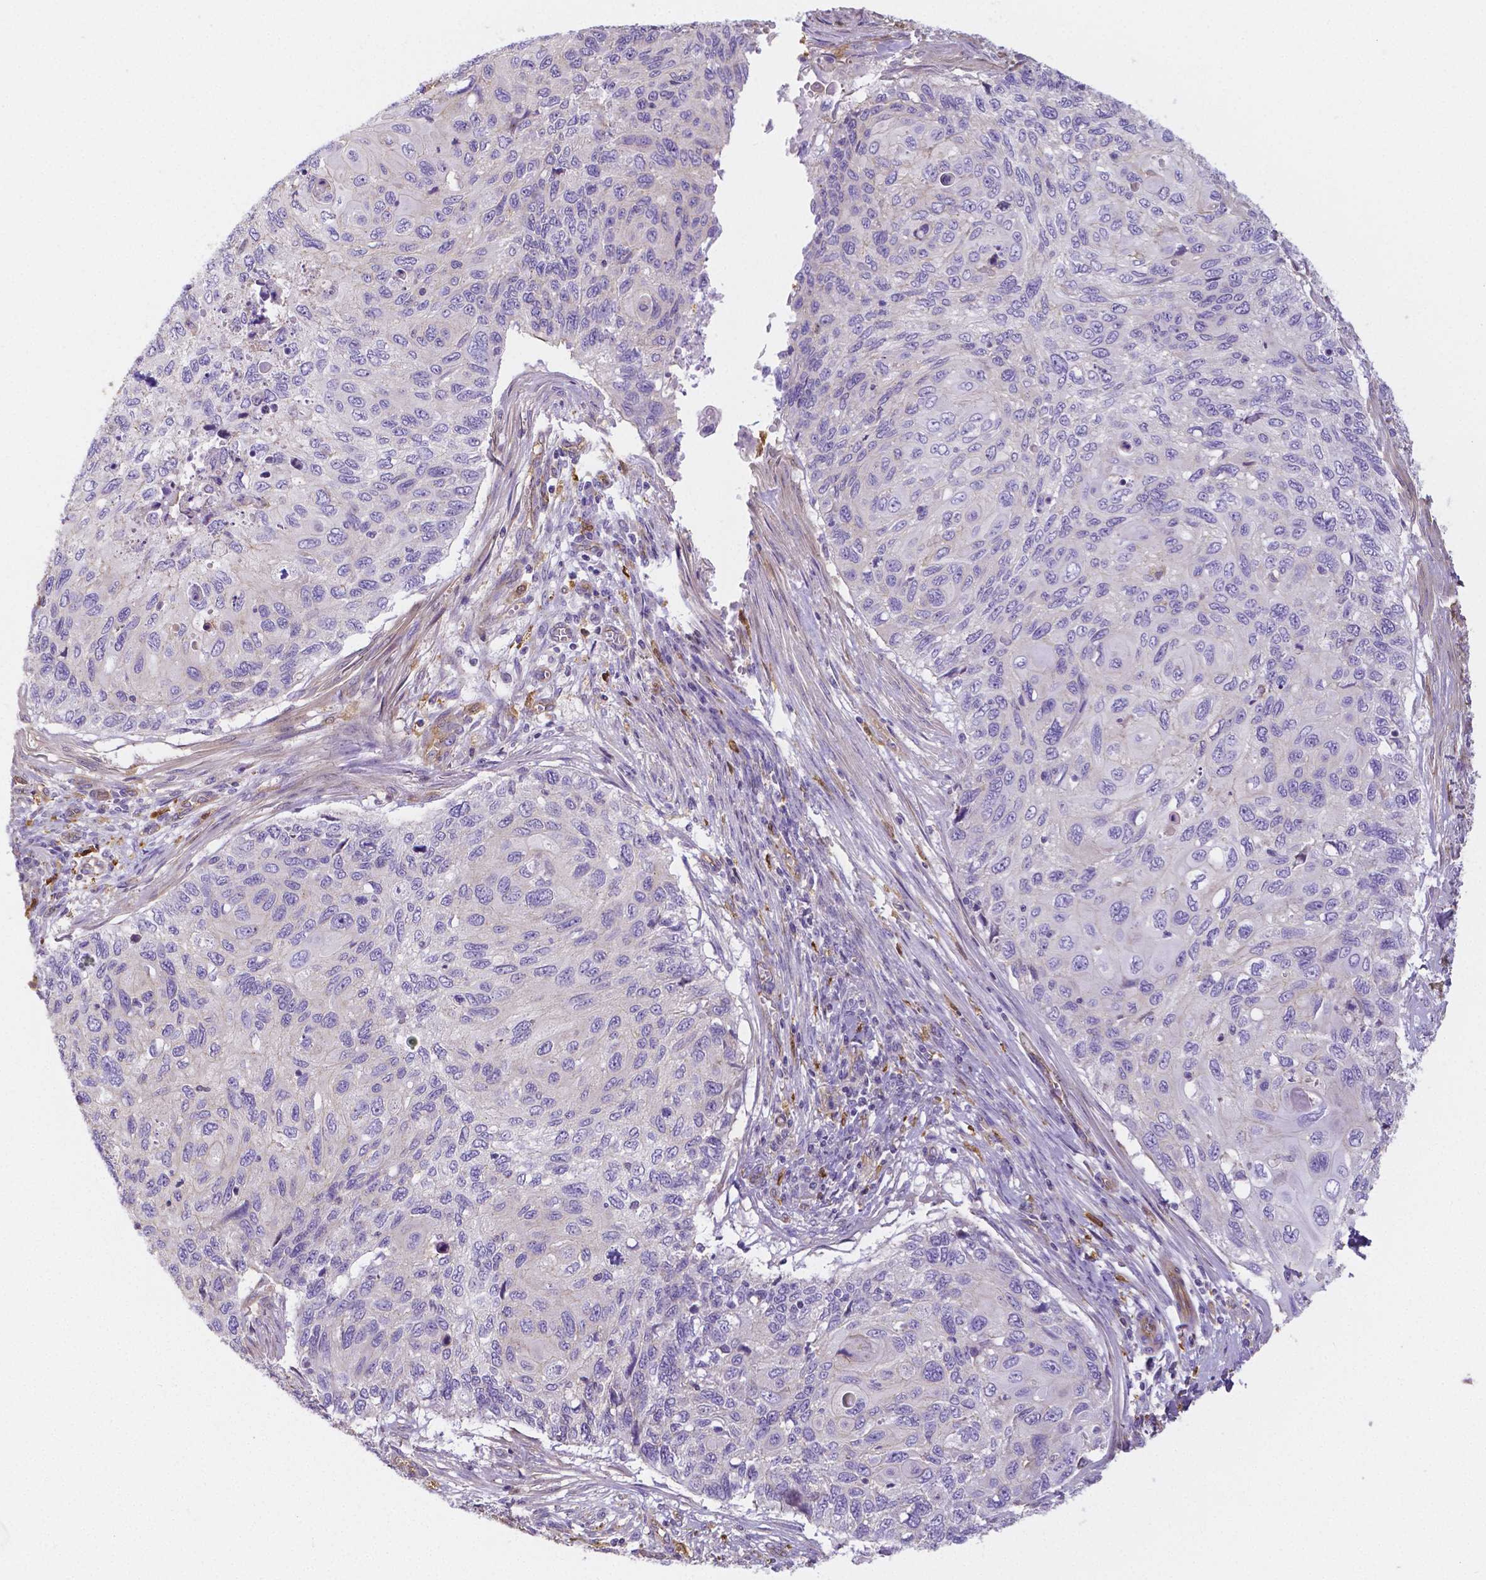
{"staining": {"intensity": "negative", "quantity": "none", "location": "none"}, "tissue": "cervical cancer", "cell_type": "Tumor cells", "image_type": "cancer", "snomed": [{"axis": "morphology", "description": "Squamous cell carcinoma, NOS"}, {"axis": "topography", "description": "Cervix"}], "caption": "The histopathology image exhibits no staining of tumor cells in cervical cancer (squamous cell carcinoma).", "gene": "CRMP1", "patient": {"sex": "female", "age": 70}}